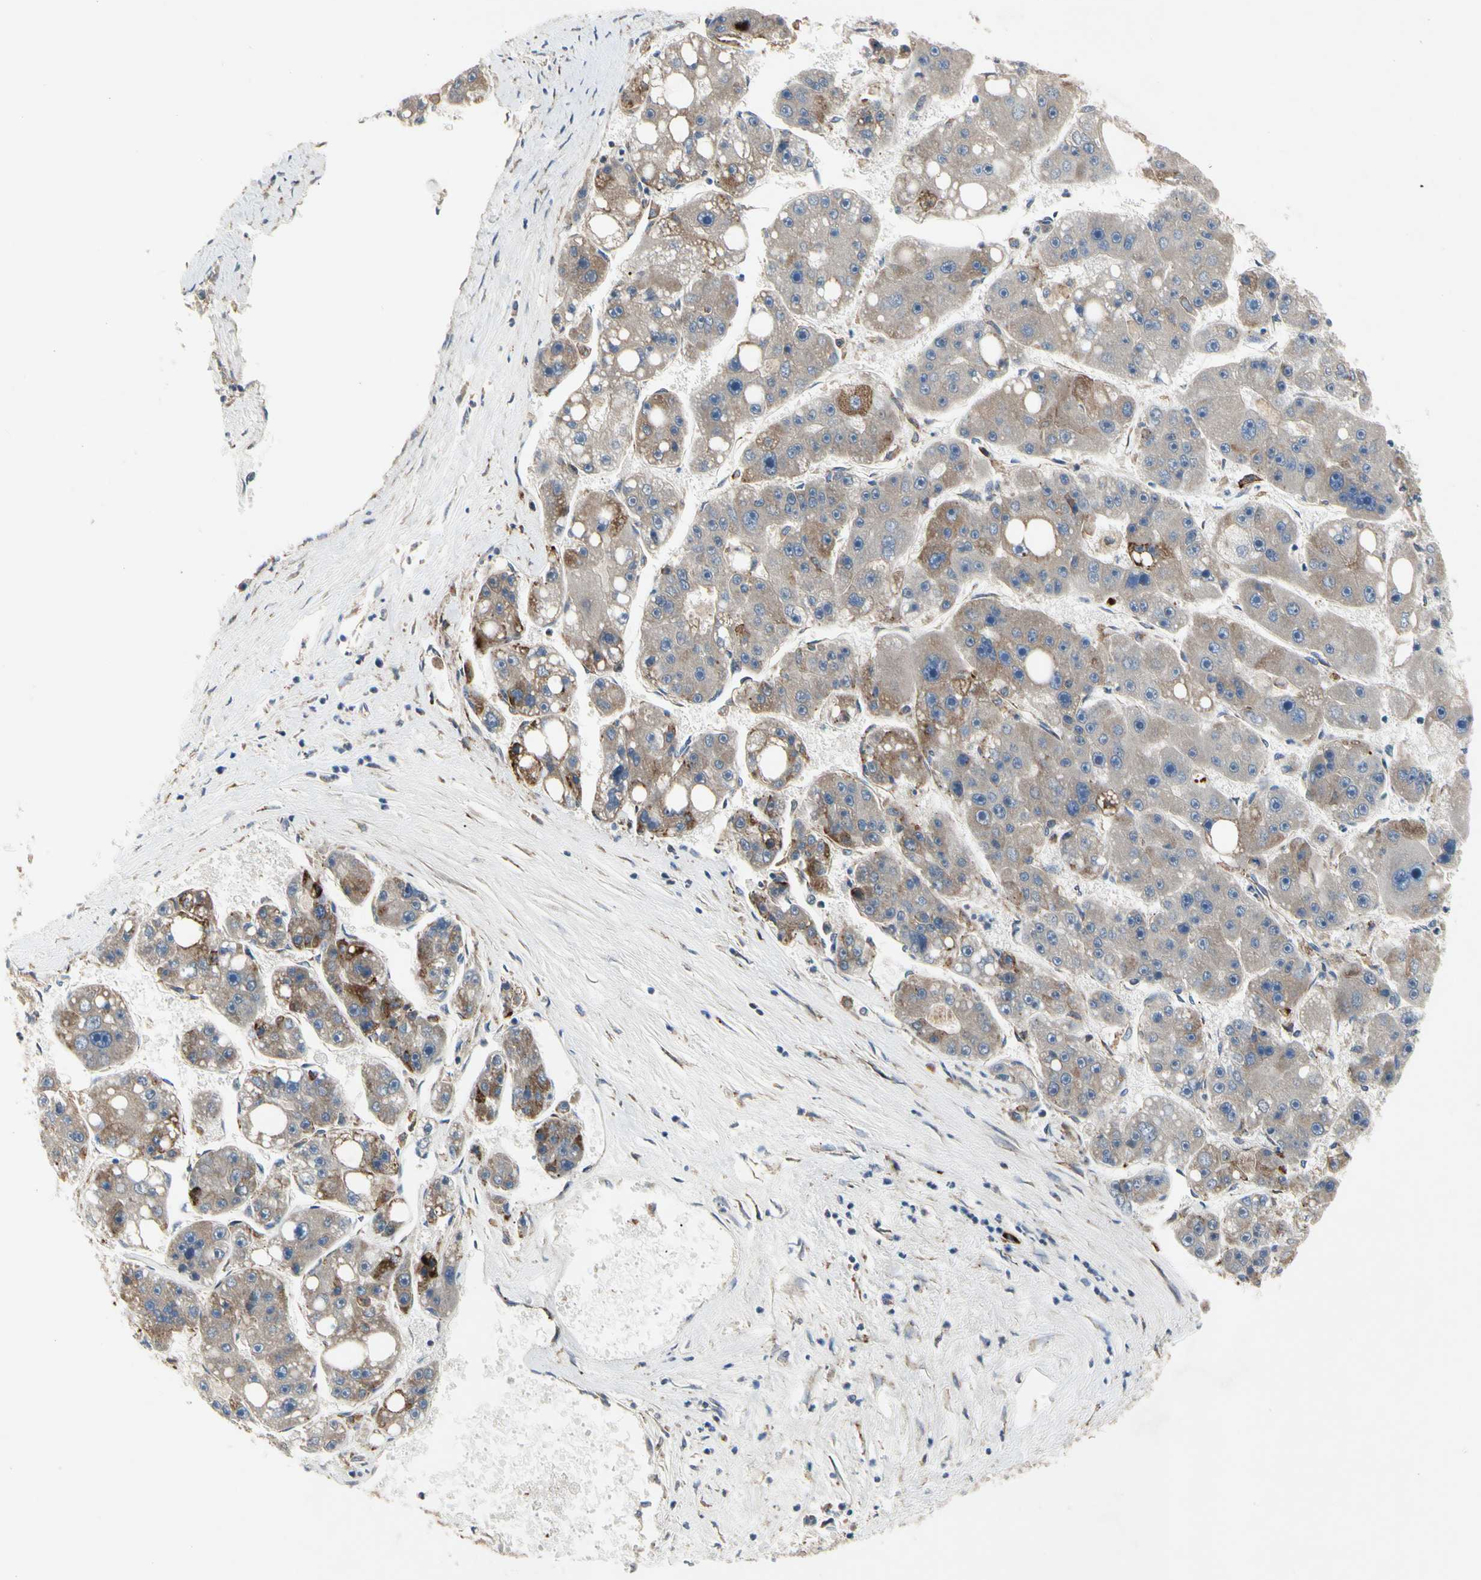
{"staining": {"intensity": "weak", "quantity": ">75%", "location": "cytoplasmic/membranous"}, "tissue": "liver cancer", "cell_type": "Tumor cells", "image_type": "cancer", "snomed": [{"axis": "morphology", "description": "Carcinoma, Hepatocellular, NOS"}, {"axis": "topography", "description": "Liver"}], "caption": "Protein analysis of liver hepatocellular carcinoma tissue shows weak cytoplasmic/membranous positivity in approximately >75% of tumor cells.", "gene": "MMEL1", "patient": {"sex": "female", "age": 61}}